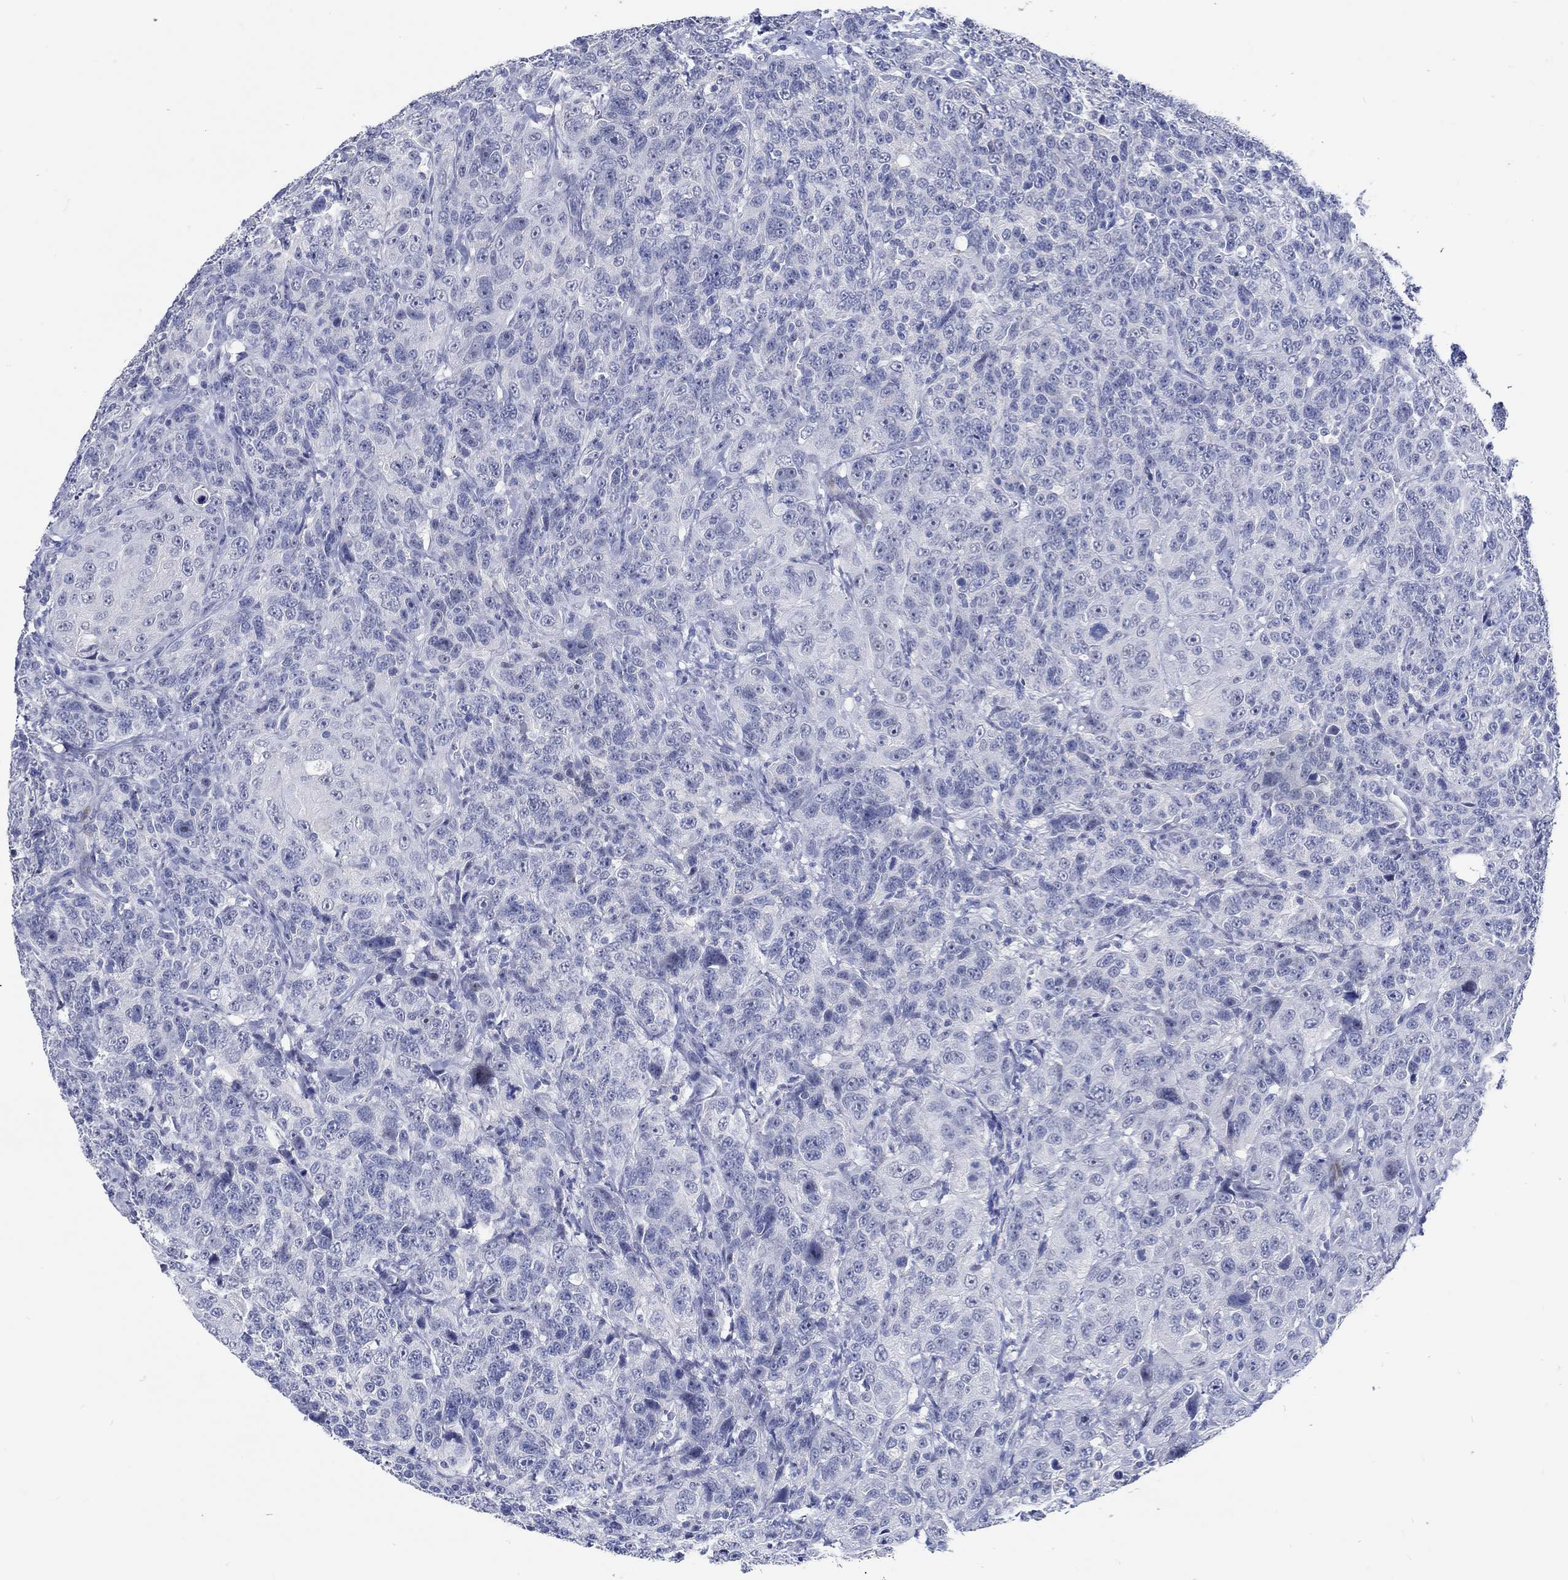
{"staining": {"intensity": "negative", "quantity": "none", "location": "none"}, "tissue": "urothelial cancer", "cell_type": "Tumor cells", "image_type": "cancer", "snomed": [{"axis": "morphology", "description": "Urothelial carcinoma, NOS"}, {"axis": "morphology", "description": "Urothelial carcinoma, High grade"}, {"axis": "topography", "description": "Urinary bladder"}], "caption": "A high-resolution photomicrograph shows immunohistochemistry staining of urothelial carcinoma (high-grade), which reveals no significant staining in tumor cells. (Brightfield microscopy of DAB IHC at high magnification).", "gene": "C4orf47", "patient": {"sex": "female", "age": 73}}